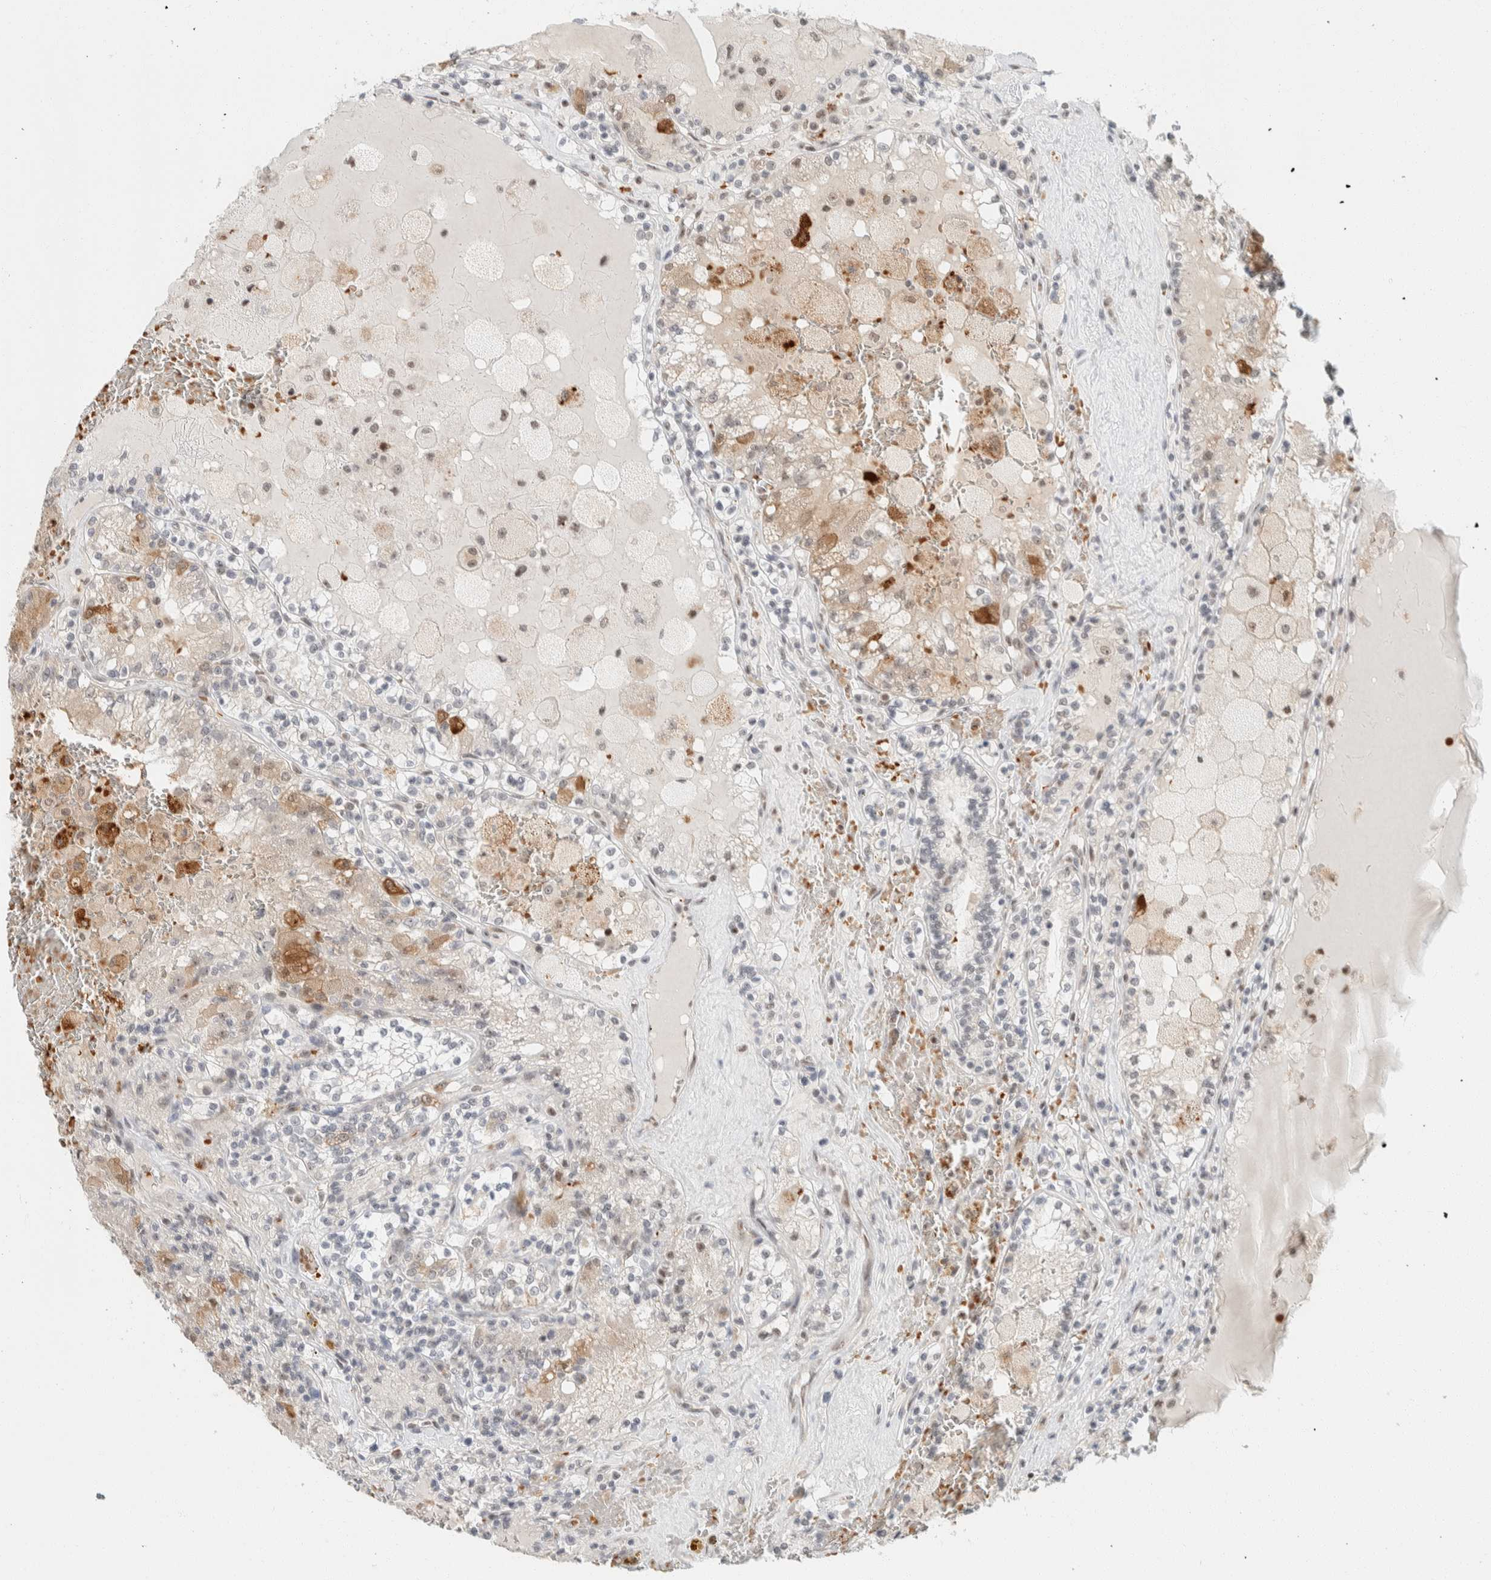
{"staining": {"intensity": "moderate", "quantity": "<25%", "location": "cytoplasmic/membranous"}, "tissue": "renal cancer", "cell_type": "Tumor cells", "image_type": "cancer", "snomed": [{"axis": "morphology", "description": "Adenocarcinoma, NOS"}, {"axis": "topography", "description": "Kidney"}], "caption": "The image exhibits a brown stain indicating the presence of a protein in the cytoplasmic/membranous of tumor cells in adenocarcinoma (renal).", "gene": "ZBTB2", "patient": {"sex": "female", "age": 56}}